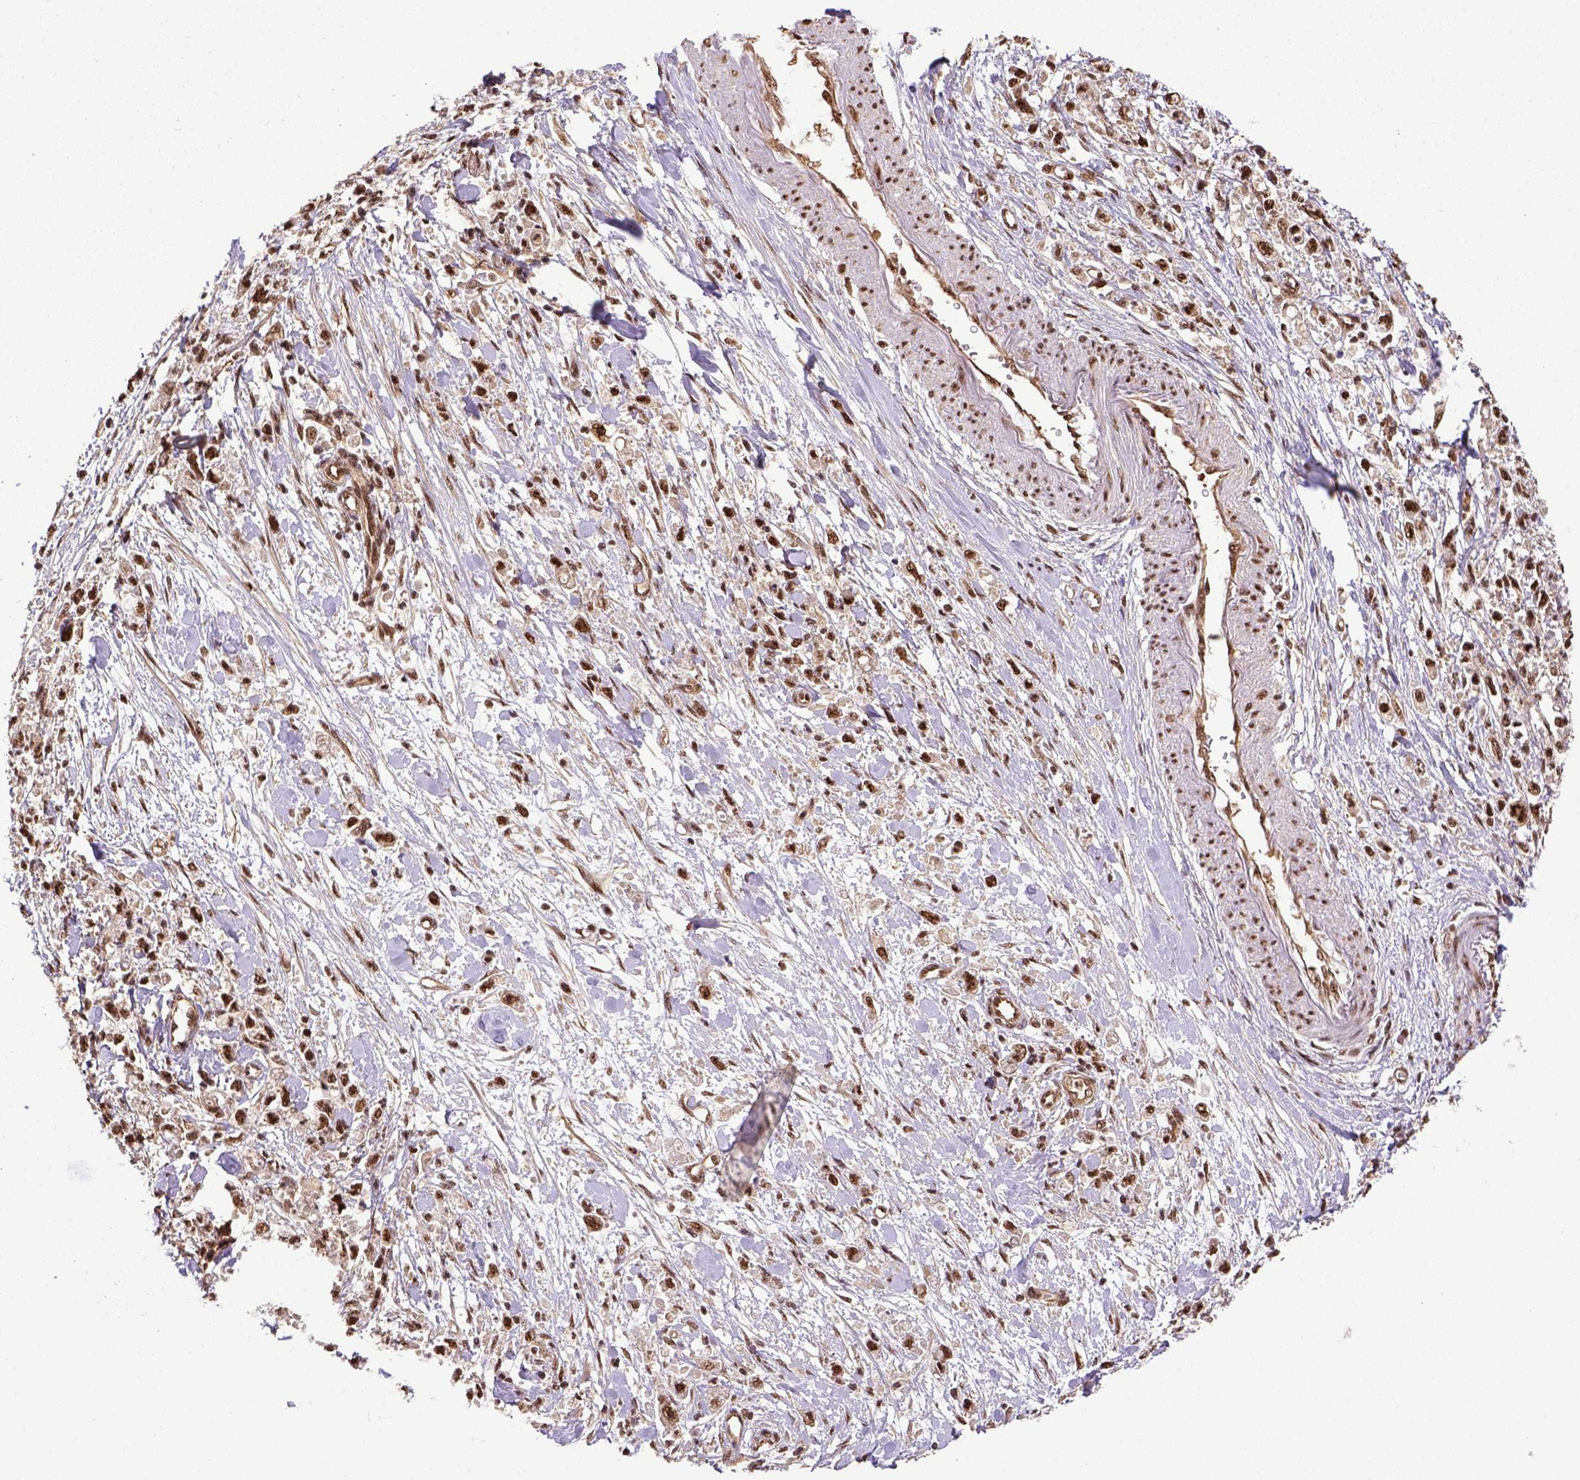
{"staining": {"intensity": "strong", "quantity": ">75%", "location": "nuclear"}, "tissue": "stomach cancer", "cell_type": "Tumor cells", "image_type": "cancer", "snomed": [{"axis": "morphology", "description": "Adenocarcinoma, NOS"}, {"axis": "topography", "description": "Stomach"}], "caption": "Immunohistochemistry photomicrograph of human stomach cancer stained for a protein (brown), which shows high levels of strong nuclear expression in about >75% of tumor cells.", "gene": "PPIG", "patient": {"sex": "female", "age": 59}}